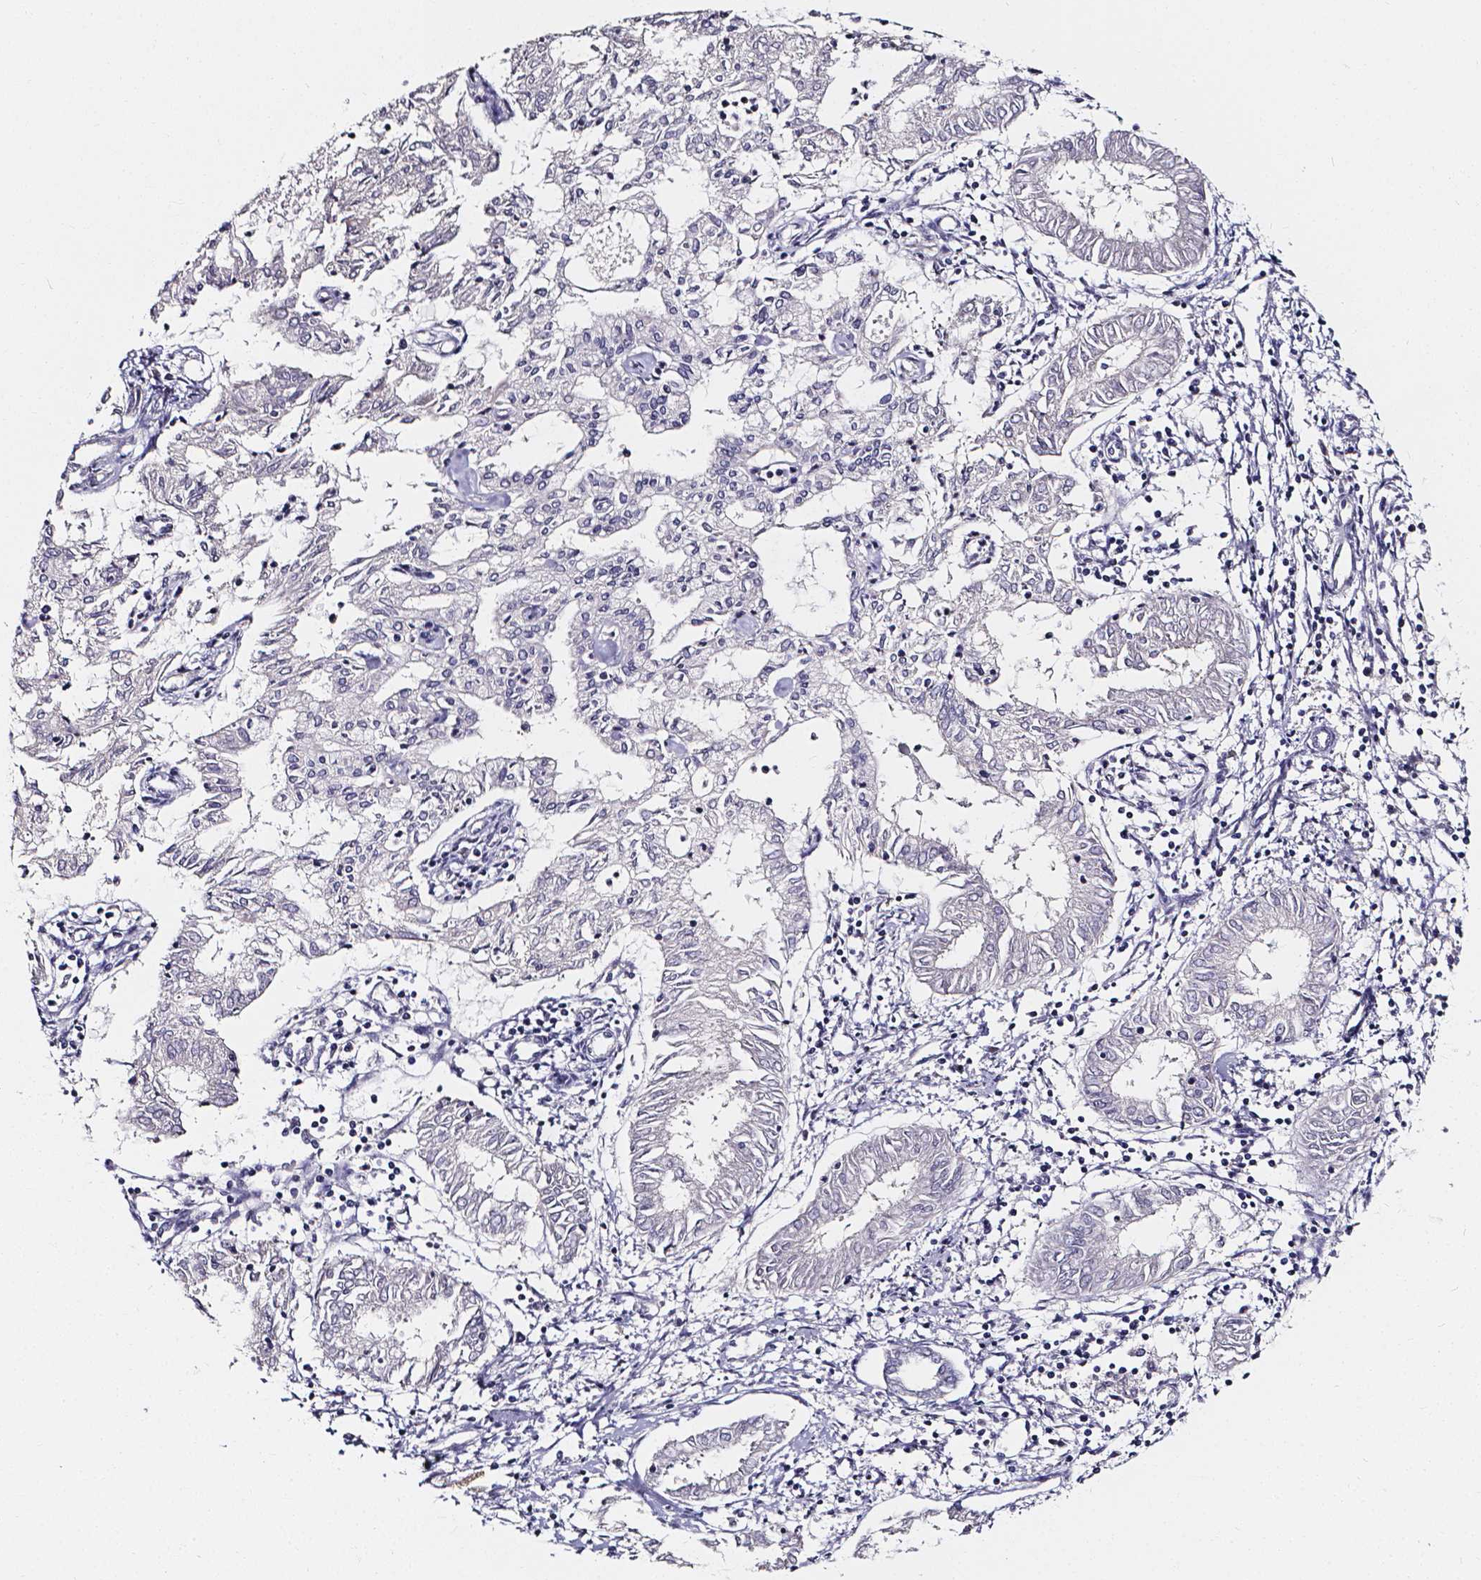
{"staining": {"intensity": "negative", "quantity": "none", "location": "none"}, "tissue": "endometrial cancer", "cell_type": "Tumor cells", "image_type": "cancer", "snomed": [{"axis": "morphology", "description": "Adenocarcinoma, NOS"}, {"axis": "topography", "description": "Endometrium"}], "caption": "This is a photomicrograph of immunohistochemistry staining of endometrial cancer (adenocarcinoma), which shows no positivity in tumor cells.", "gene": "CACNG8", "patient": {"sex": "female", "age": 68}}